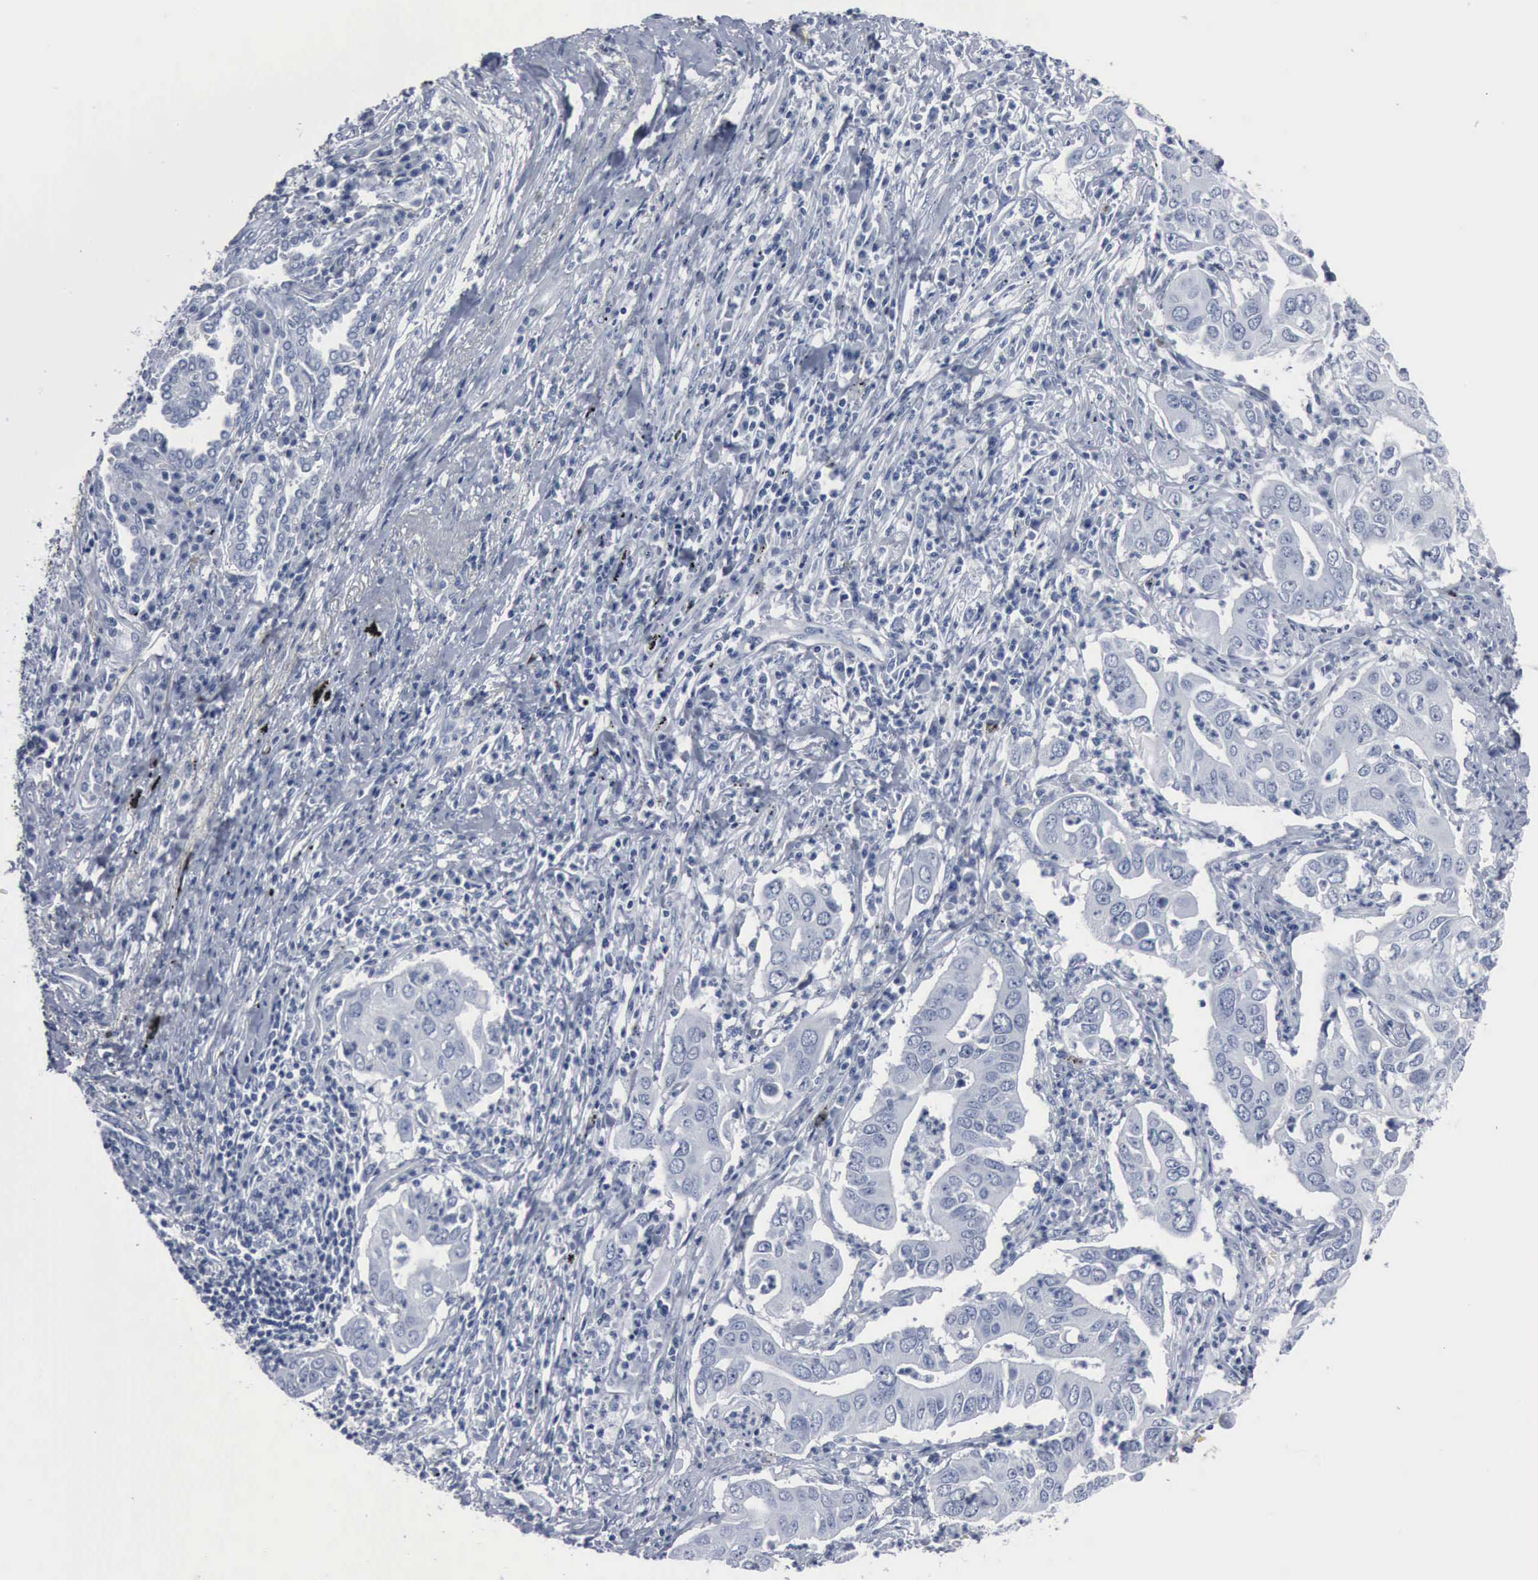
{"staining": {"intensity": "negative", "quantity": "none", "location": "none"}, "tissue": "lung cancer", "cell_type": "Tumor cells", "image_type": "cancer", "snomed": [{"axis": "morphology", "description": "Adenocarcinoma, NOS"}, {"axis": "topography", "description": "Lung"}], "caption": "This image is of adenocarcinoma (lung) stained with immunohistochemistry (IHC) to label a protein in brown with the nuclei are counter-stained blue. There is no positivity in tumor cells.", "gene": "DMD", "patient": {"sex": "male", "age": 48}}